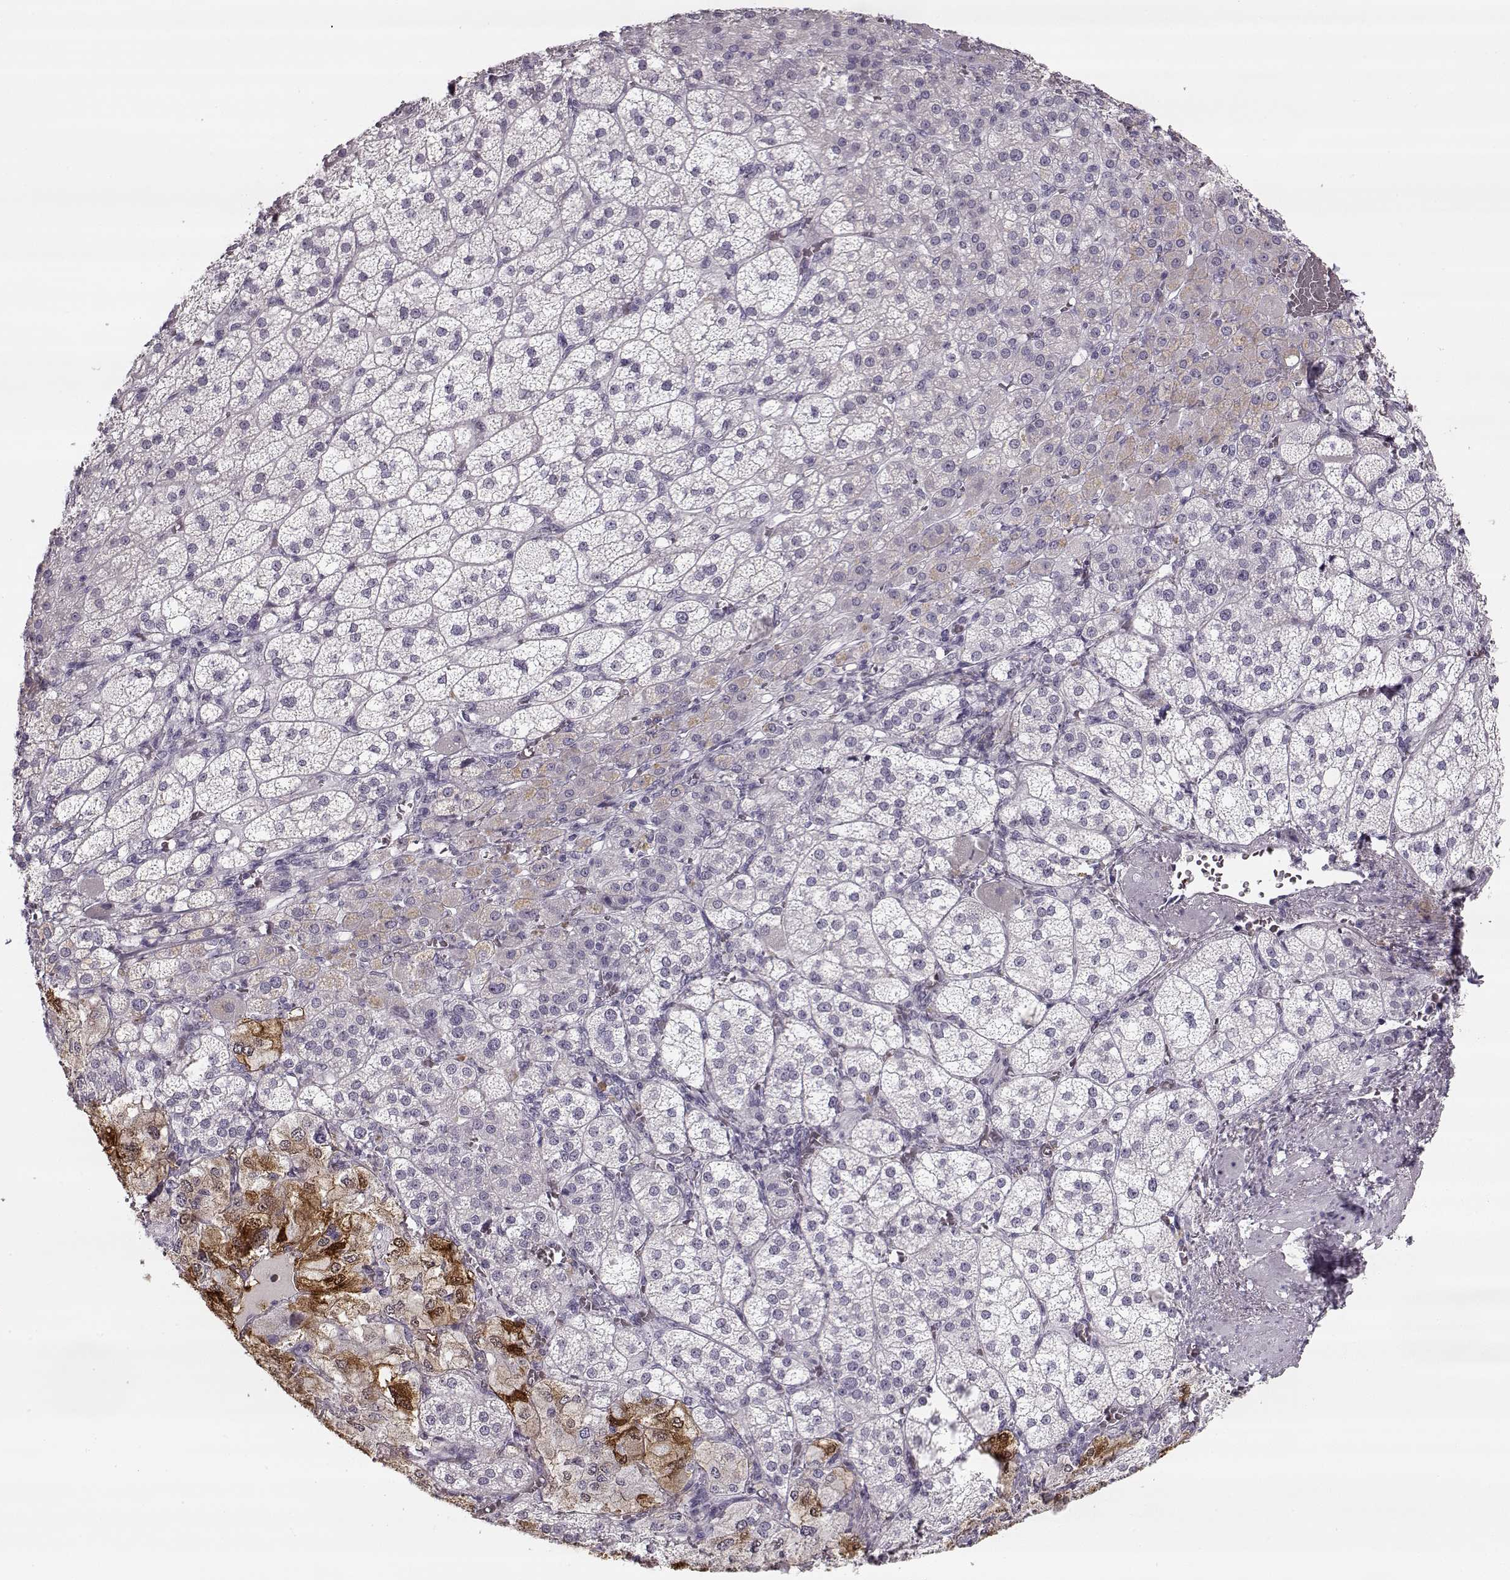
{"staining": {"intensity": "strong", "quantity": "25%-75%", "location": "cytoplasmic/membranous"}, "tissue": "adrenal gland", "cell_type": "Glandular cells", "image_type": "normal", "snomed": [{"axis": "morphology", "description": "Normal tissue, NOS"}, {"axis": "topography", "description": "Adrenal gland"}], "caption": "An IHC micrograph of unremarkable tissue is shown. Protein staining in brown labels strong cytoplasmic/membranous positivity in adrenal gland within glandular cells.", "gene": "PNMT", "patient": {"sex": "female", "age": 60}}